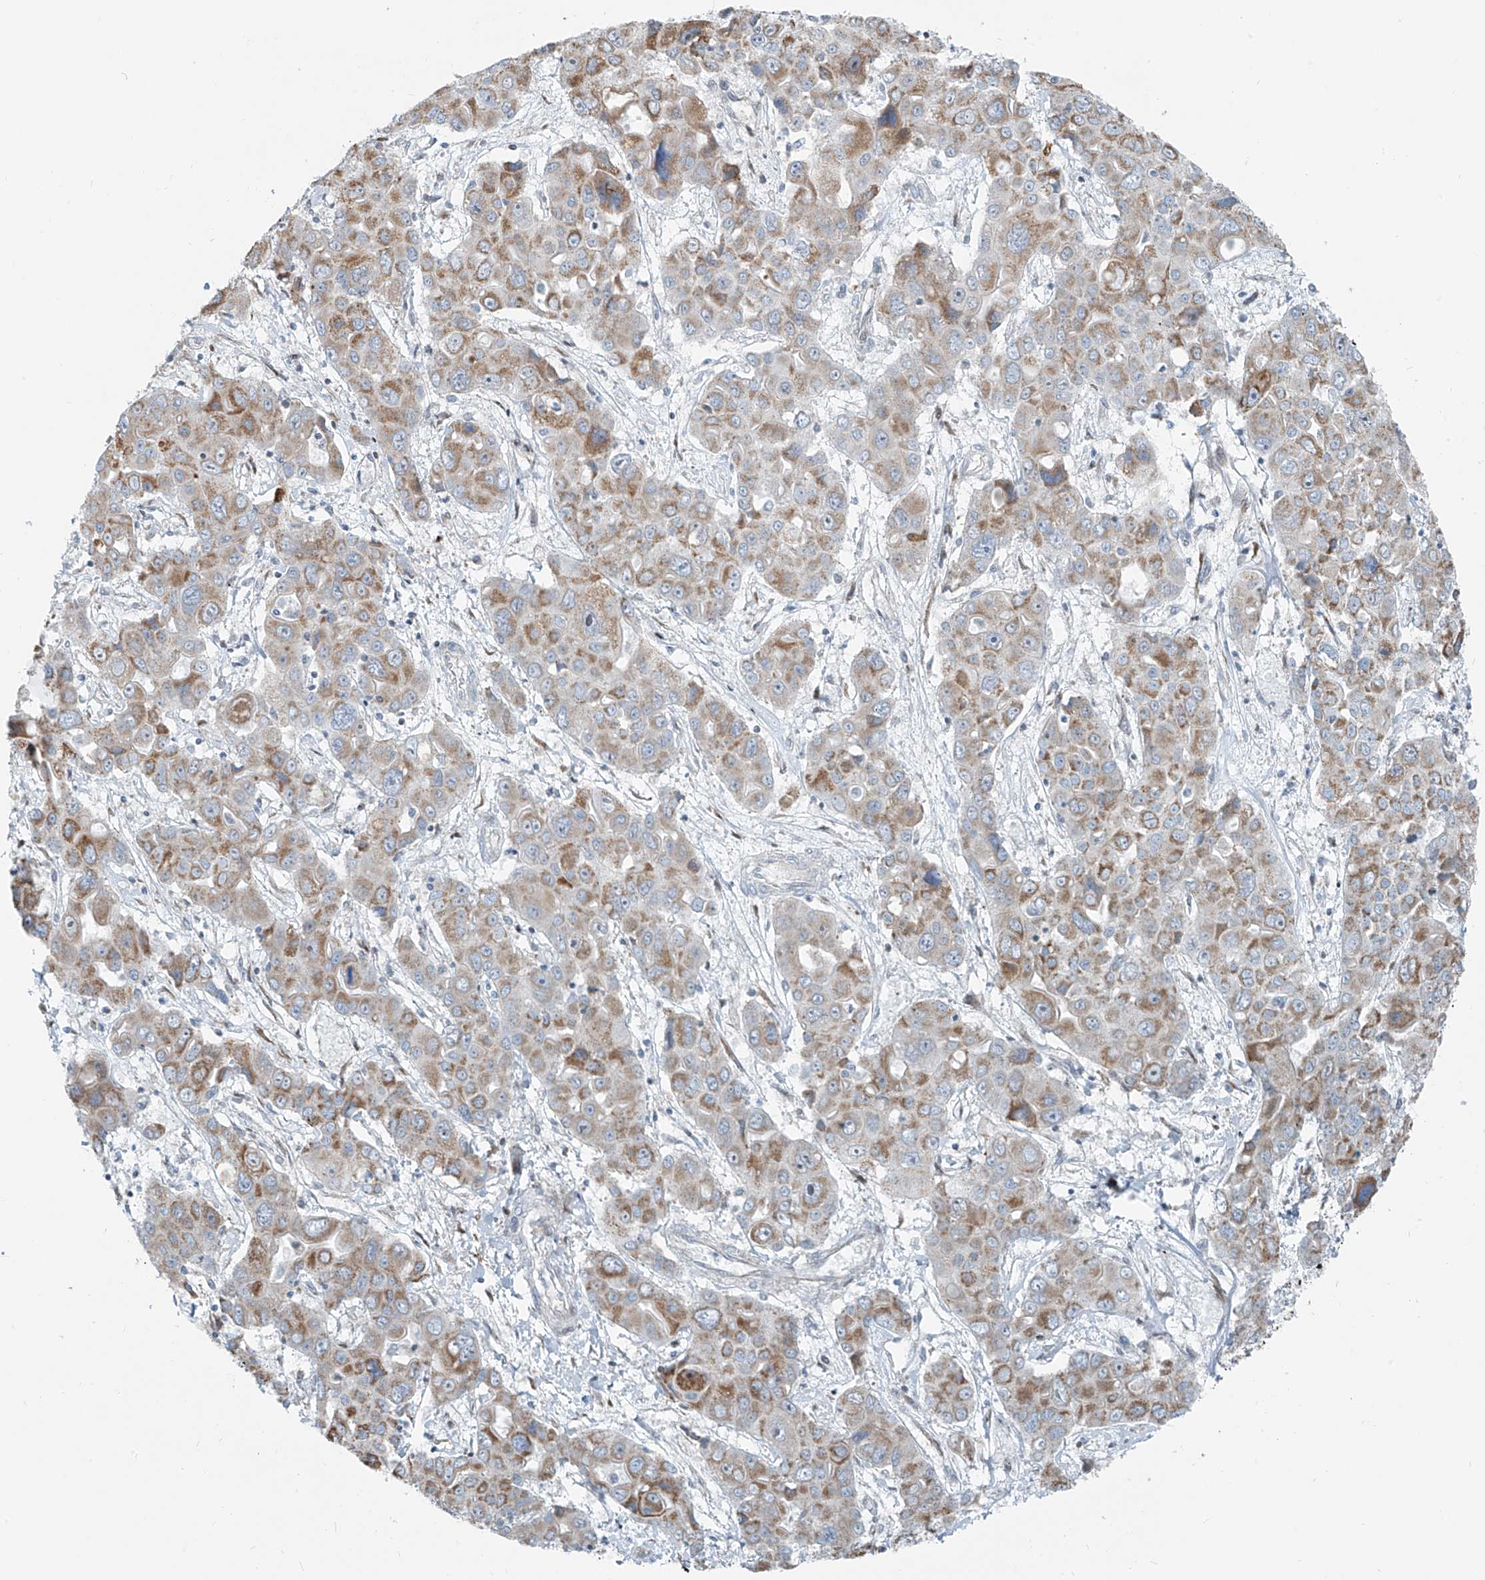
{"staining": {"intensity": "moderate", "quantity": "25%-75%", "location": "cytoplasmic/membranous"}, "tissue": "liver cancer", "cell_type": "Tumor cells", "image_type": "cancer", "snomed": [{"axis": "morphology", "description": "Cholangiocarcinoma"}, {"axis": "topography", "description": "Liver"}], "caption": "Protein staining shows moderate cytoplasmic/membranous staining in approximately 25%-75% of tumor cells in liver cancer (cholangiocarcinoma). The protein is stained brown, and the nuclei are stained in blue (DAB (3,3'-diaminobenzidine) IHC with brightfield microscopy, high magnification).", "gene": "HIC2", "patient": {"sex": "male", "age": 67}}